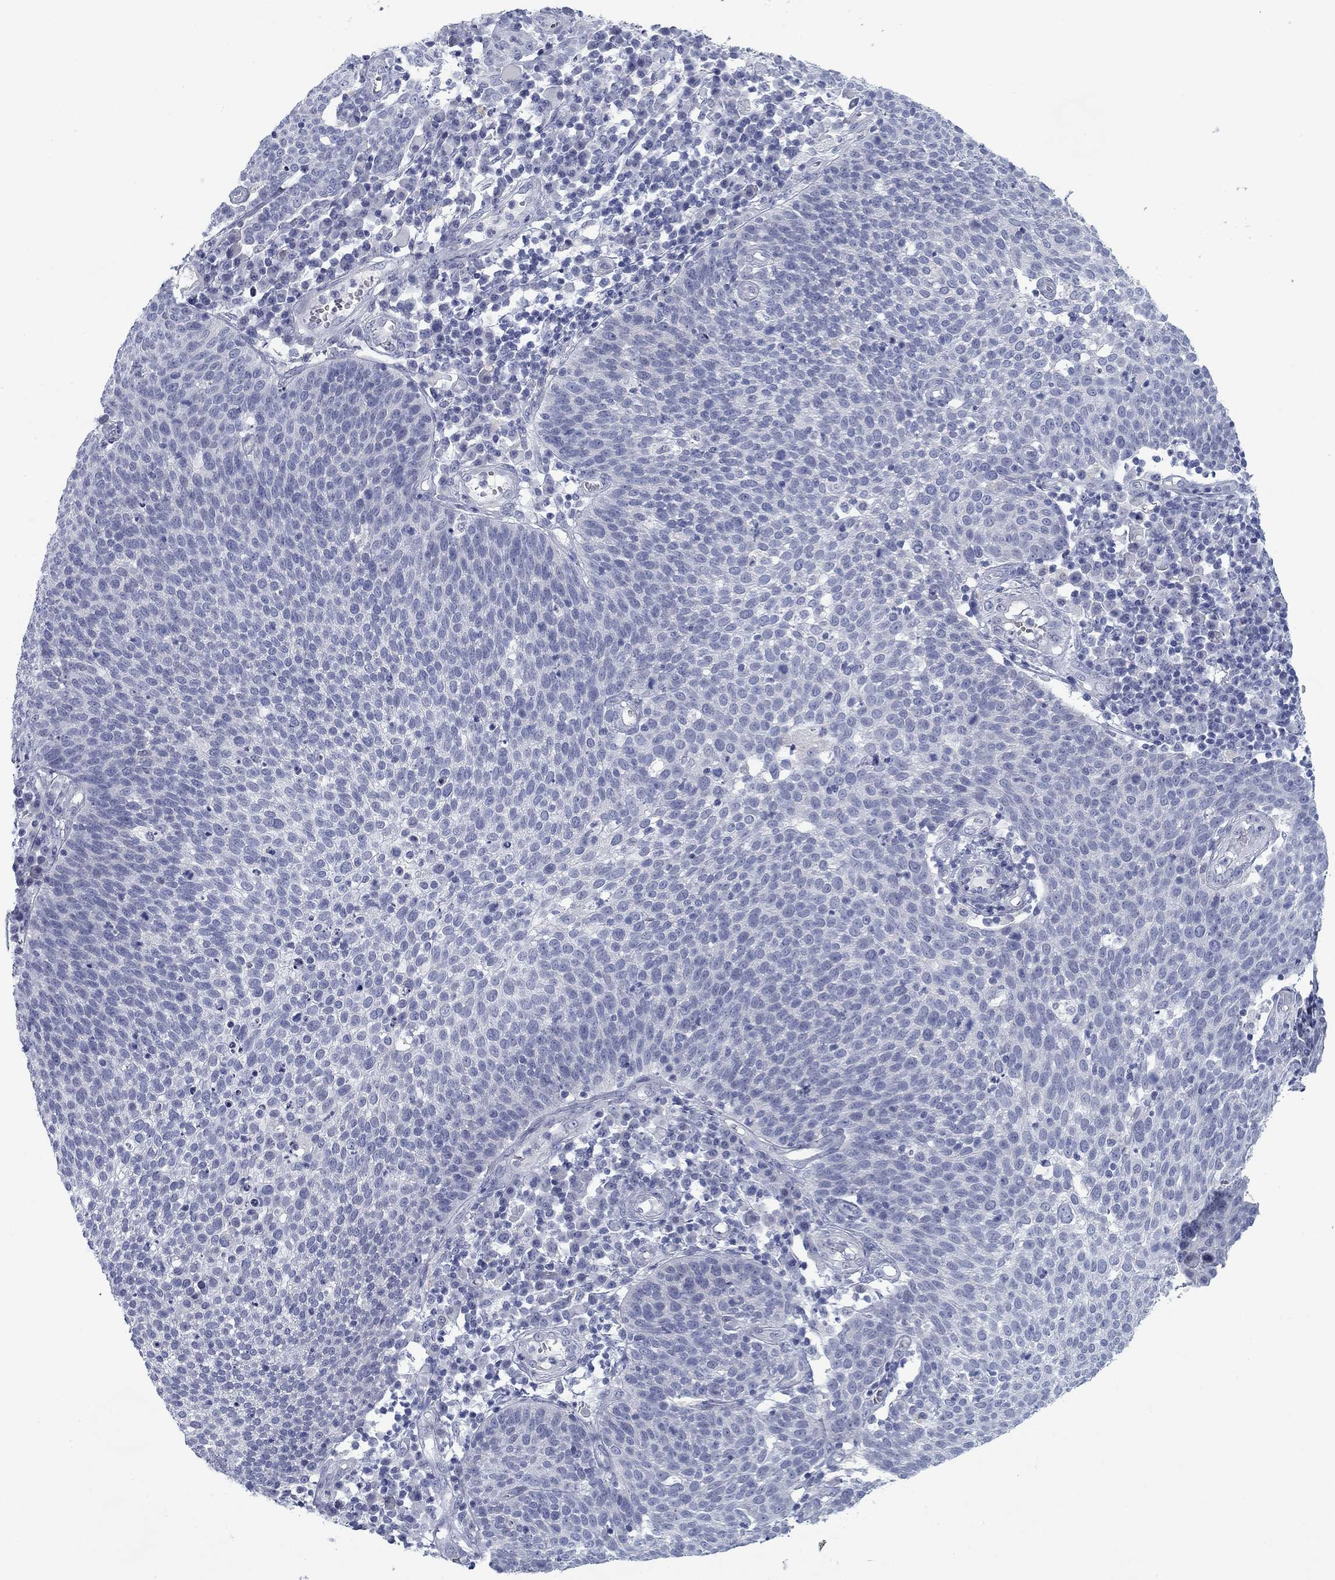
{"staining": {"intensity": "negative", "quantity": "none", "location": "none"}, "tissue": "cervical cancer", "cell_type": "Tumor cells", "image_type": "cancer", "snomed": [{"axis": "morphology", "description": "Squamous cell carcinoma, NOS"}, {"axis": "topography", "description": "Cervix"}], "caption": "IHC histopathology image of neoplastic tissue: human cervical cancer (squamous cell carcinoma) stained with DAB exhibits no significant protein positivity in tumor cells.", "gene": "DNAL1", "patient": {"sex": "female", "age": 34}}